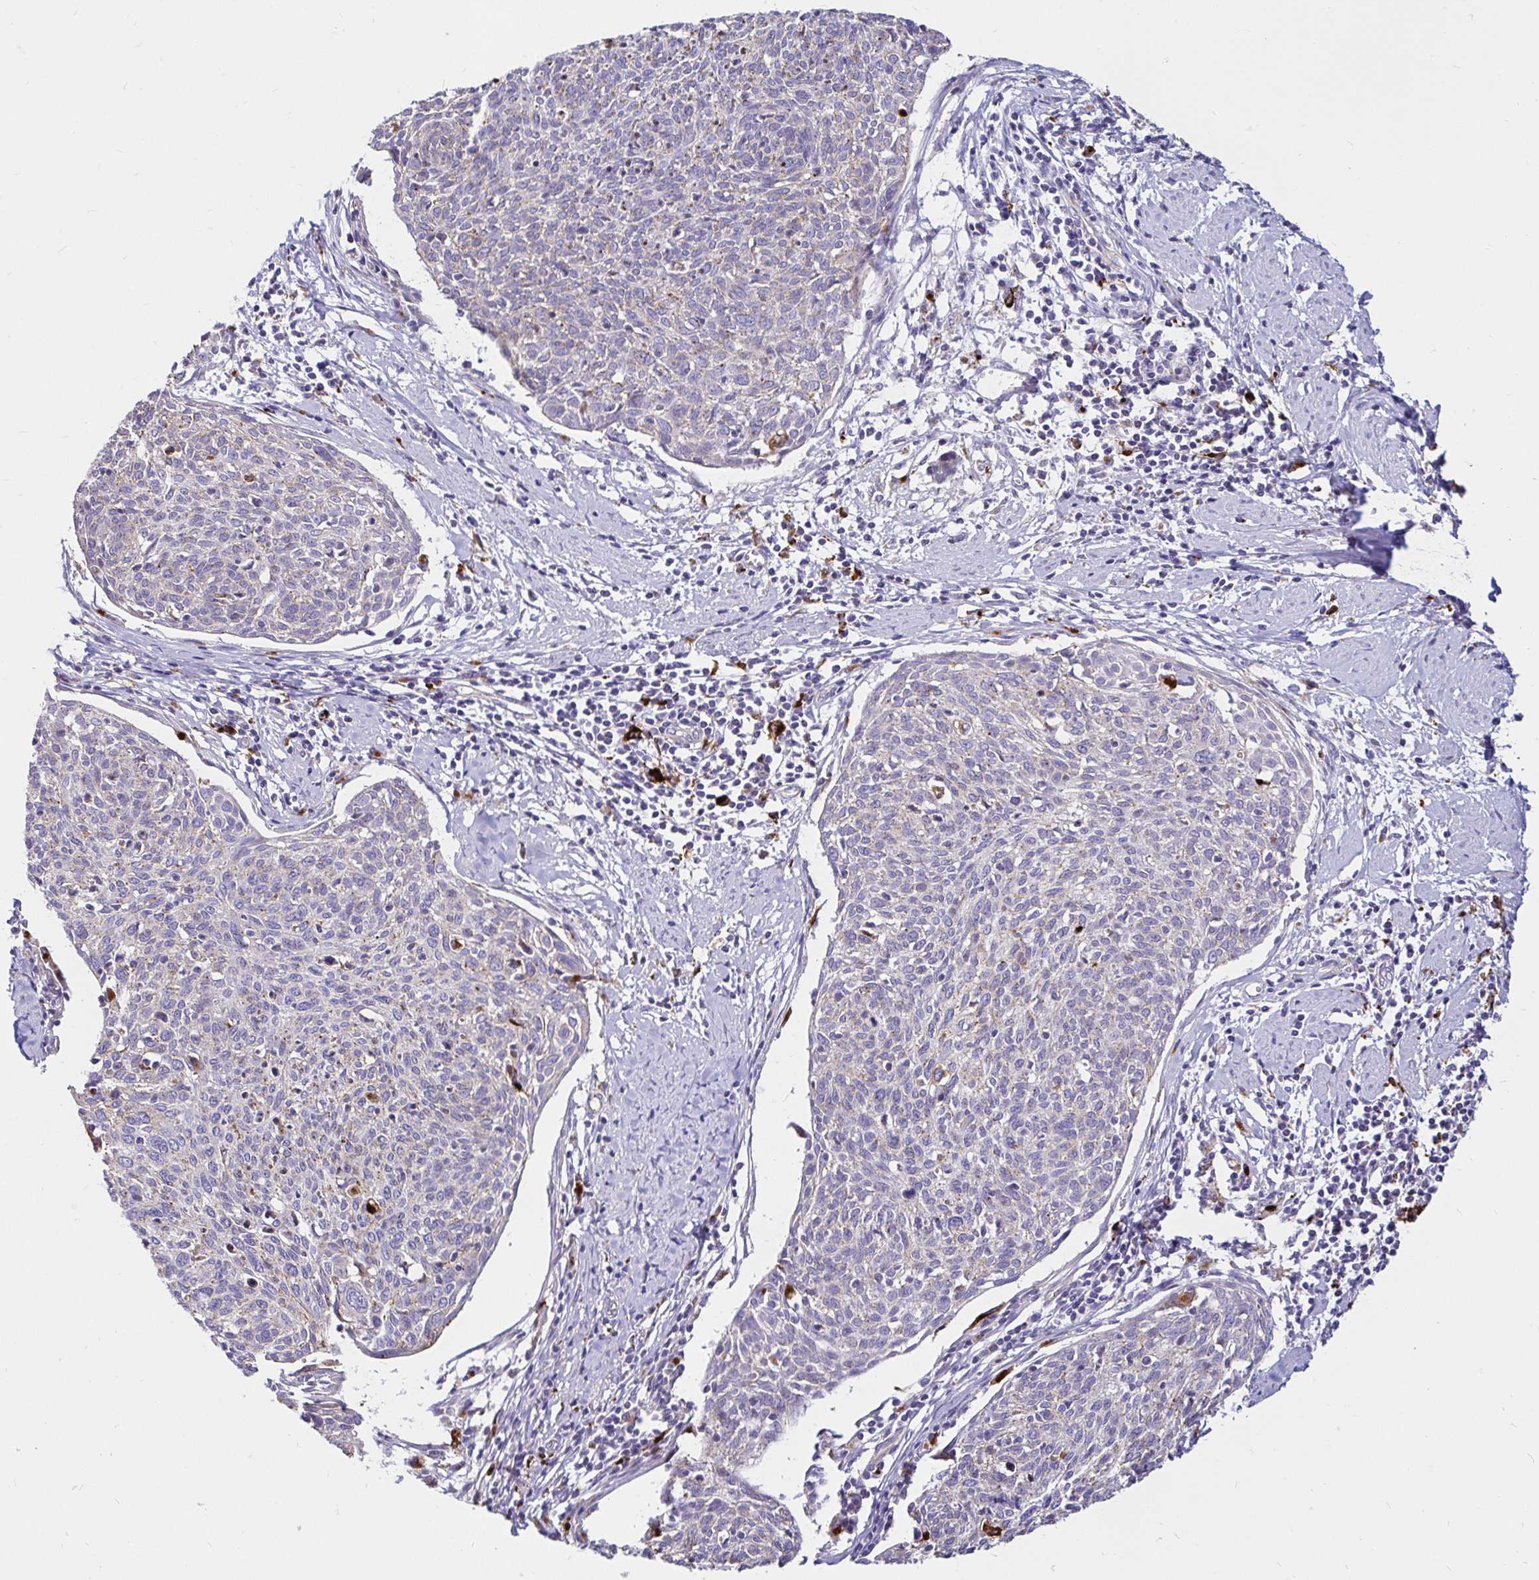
{"staining": {"intensity": "negative", "quantity": "none", "location": "none"}, "tissue": "cervical cancer", "cell_type": "Tumor cells", "image_type": "cancer", "snomed": [{"axis": "morphology", "description": "Squamous cell carcinoma, NOS"}, {"axis": "topography", "description": "Cervix"}], "caption": "High power microscopy histopathology image of an immunohistochemistry (IHC) photomicrograph of squamous cell carcinoma (cervical), revealing no significant expression in tumor cells.", "gene": "FUCA1", "patient": {"sex": "female", "age": 49}}